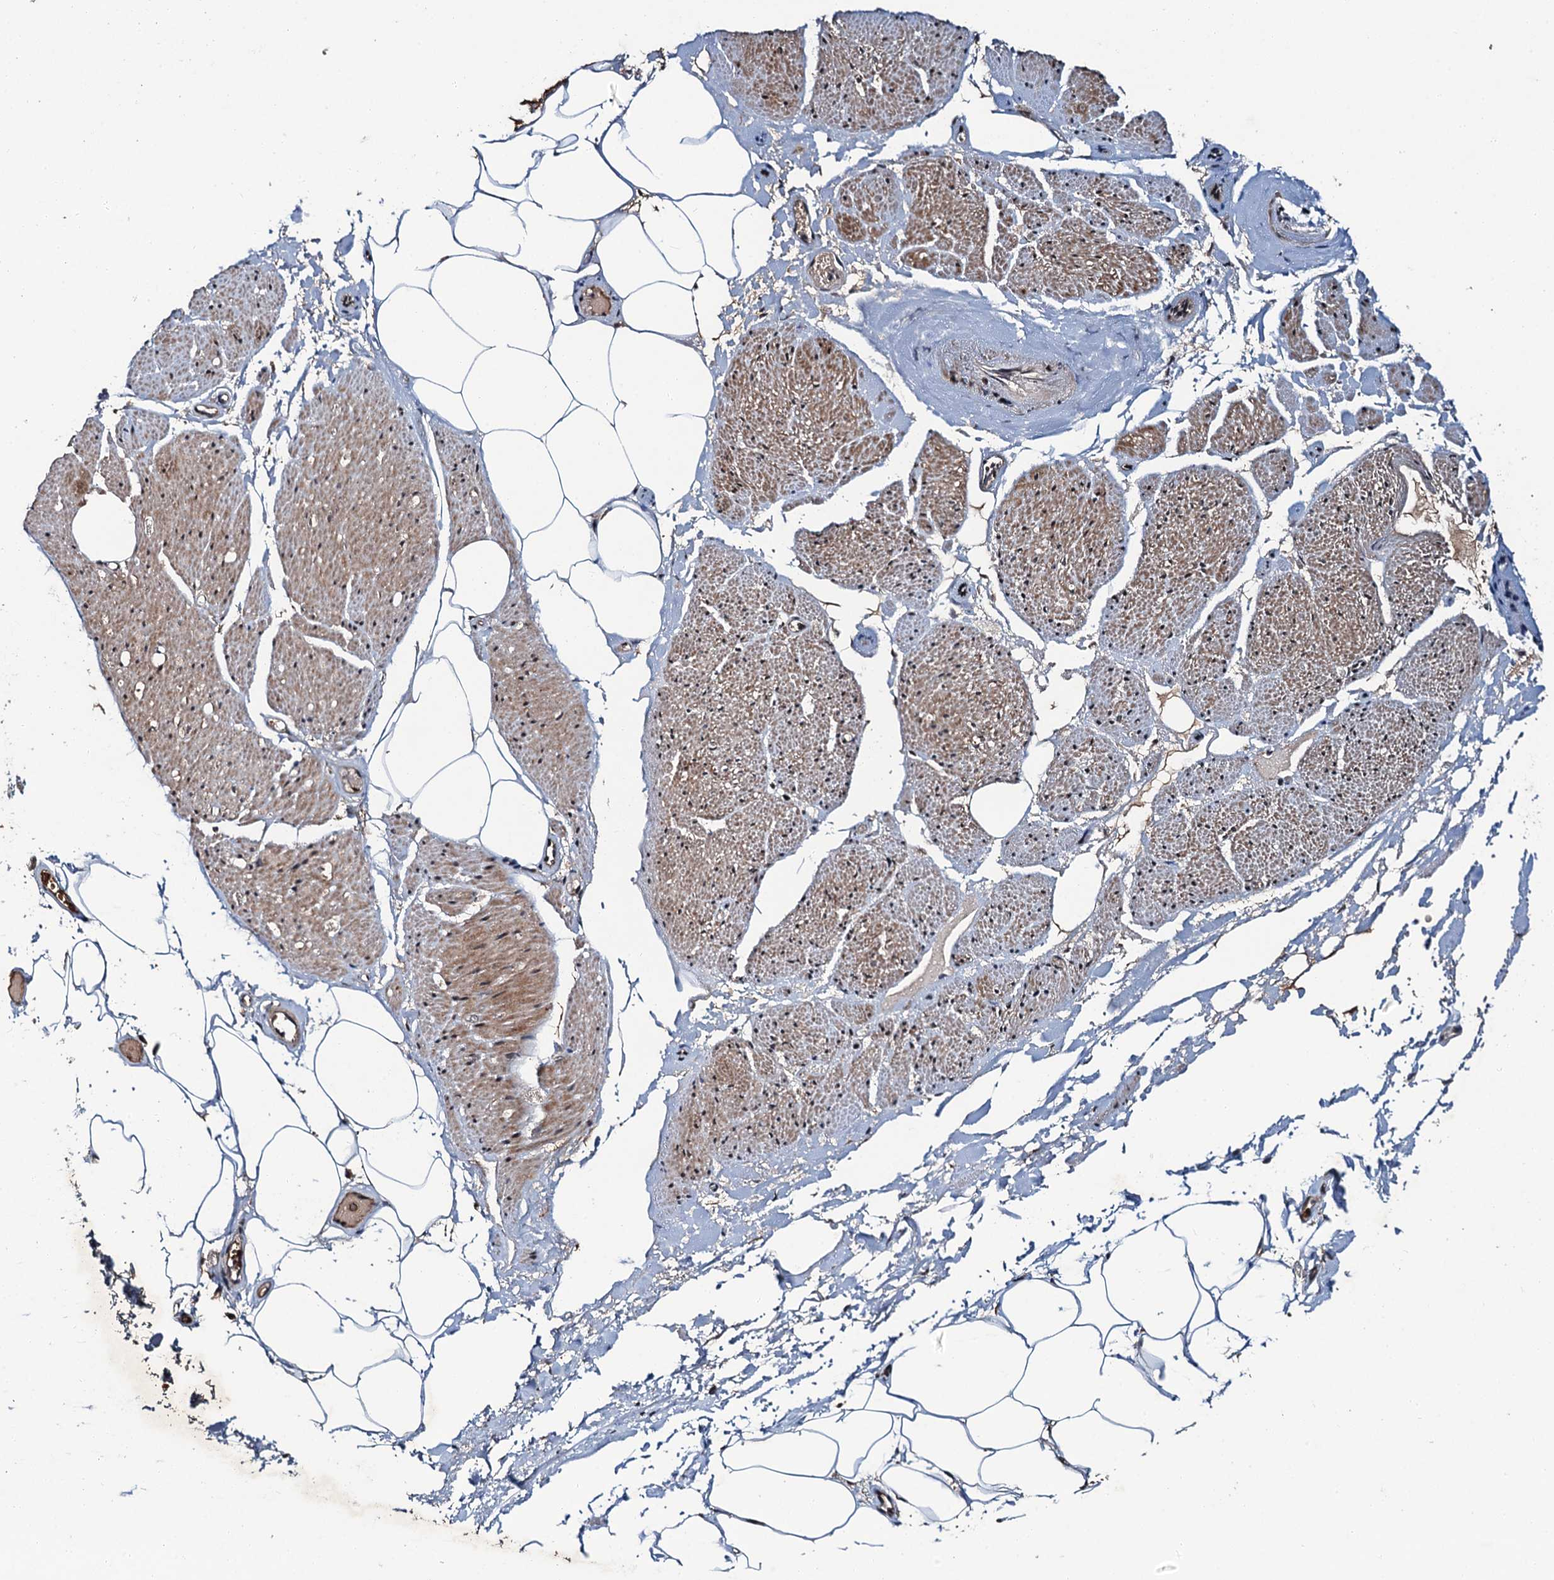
{"staining": {"intensity": "moderate", "quantity": "25%-75%", "location": "cytoplasmic/membranous,nuclear"}, "tissue": "adipose tissue", "cell_type": "Adipocytes", "image_type": "normal", "snomed": [{"axis": "morphology", "description": "Normal tissue, NOS"}, {"axis": "morphology", "description": "Adenocarcinoma, Low grade"}, {"axis": "topography", "description": "Prostate"}, {"axis": "topography", "description": "Peripheral nerve tissue"}], "caption": "The image shows immunohistochemical staining of benign adipose tissue. There is moderate cytoplasmic/membranous,nuclear expression is identified in about 25%-75% of adipocytes.", "gene": "SNX32", "patient": {"sex": "male", "age": 63}}